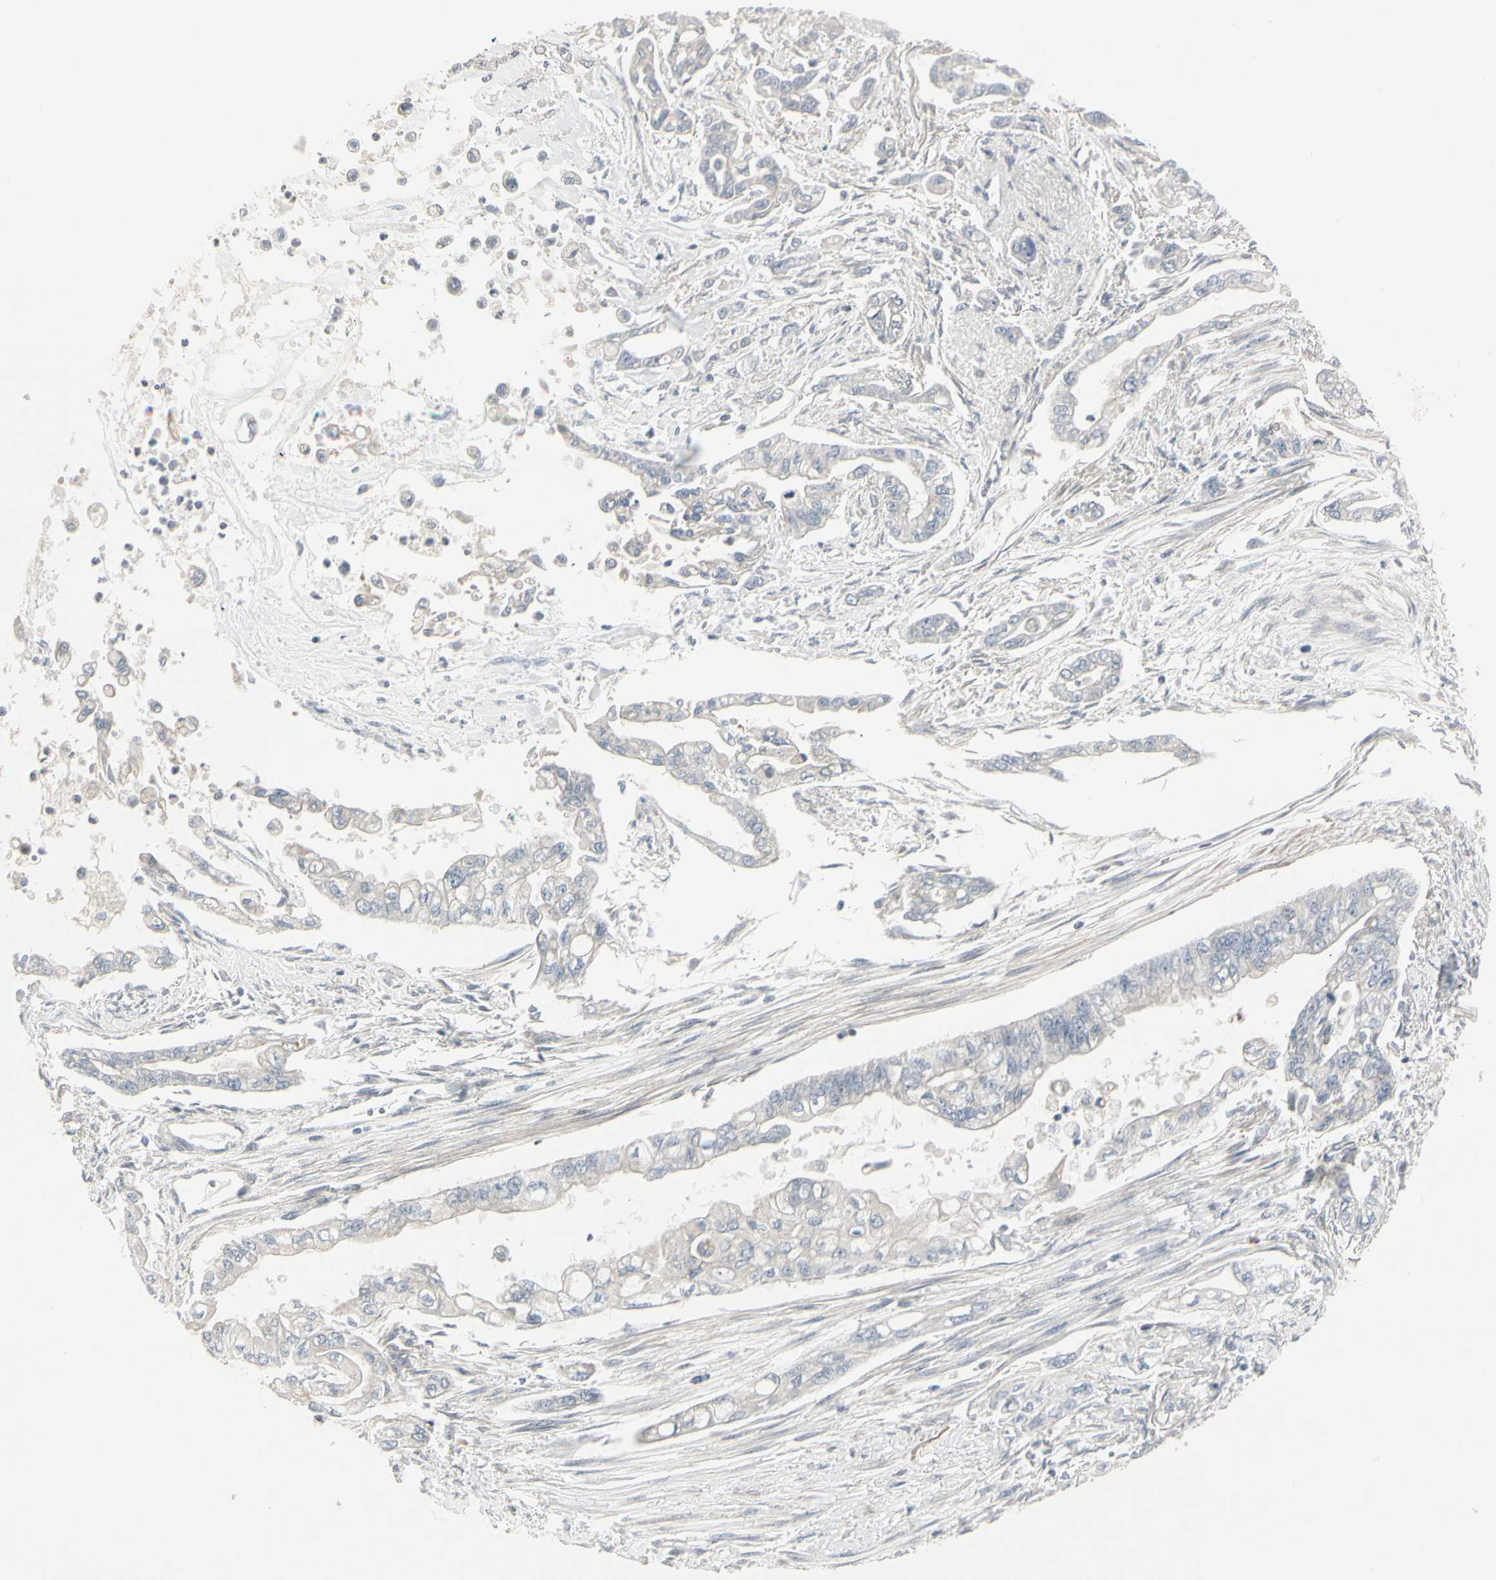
{"staining": {"intensity": "negative", "quantity": "none", "location": "none"}, "tissue": "pancreatic cancer", "cell_type": "Tumor cells", "image_type": "cancer", "snomed": [{"axis": "morphology", "description": "Normal tissue, NOS"}, {"axis": "topography", "description": "Pancreas"}], "caption": "An immunohistochemistry (IHC) photomicrograph of pancreatic cancer is shown. There is no staining in tumor cells of pancreatic cancer.", "gene": "DMPK", "patient": {"sex": "male", "age": 42}}